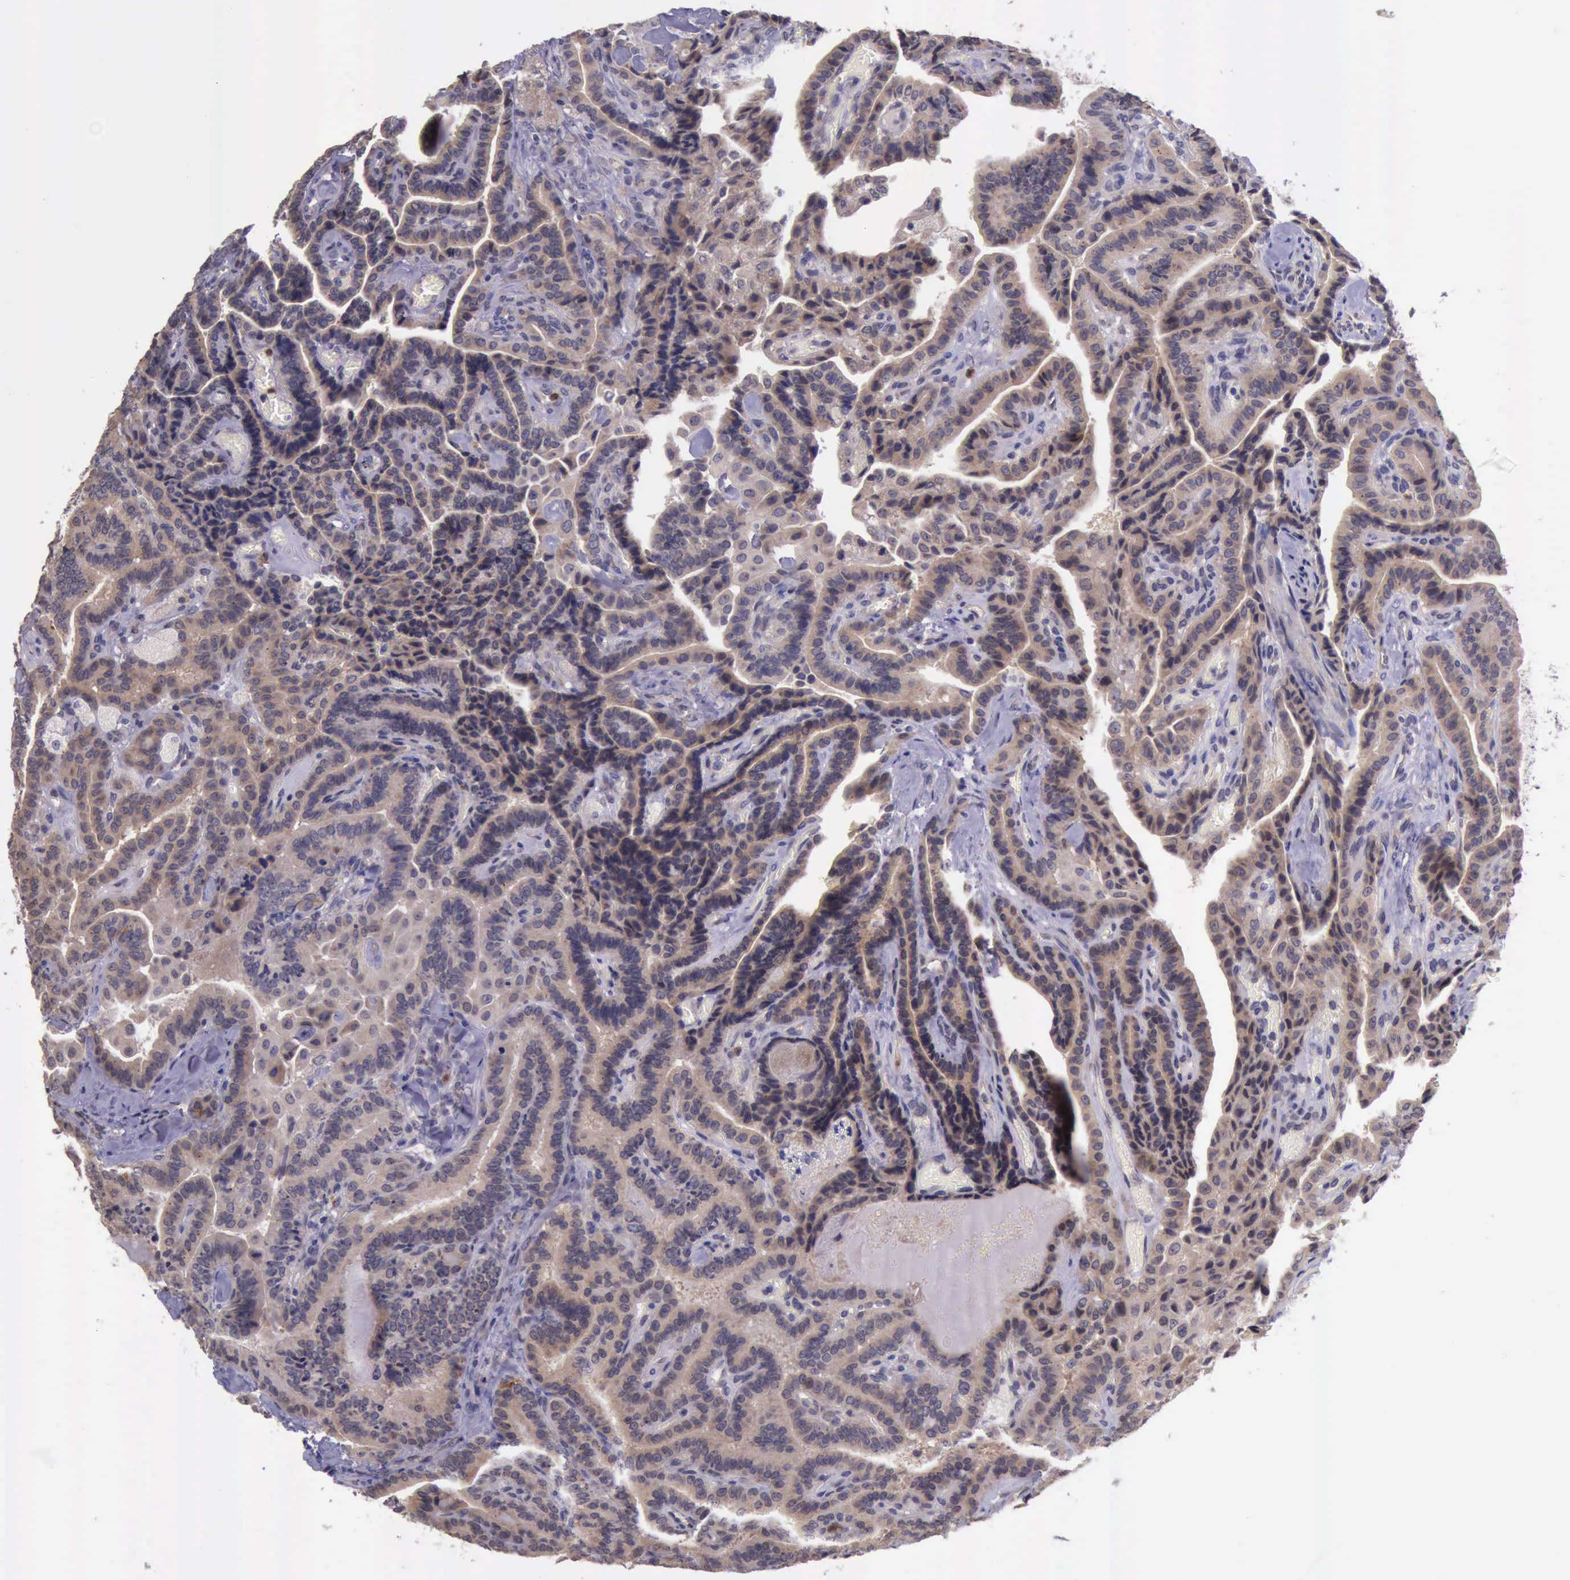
{"staining": {"intensity": "weak", "quantity": ">75%", "location": "cytoplasmic/membranous"}, "tissue": "thyroid cancer", "cell_type": "Tumor cells", "image_type": "cancer", "snomed": [{"axis": "morphology", "description": "Papillary adenocarcinoma, NOS"}, {"axis": "topography", "description": "Thyroid gland"}], "caption": "Immunohistochemistry (IHC) staining of papillary adenocarcinoma (thyroid), which shows low levels of weak cytoplasmic/membranous expression in about >75% of tumor cells indicating weak cytoplasmic/membranous protein expression. The staining was performed using DAB (3,3'-diaminobenzidine) (brown) for protein detection and nuclei were counterstained in hematoxylin (blue).", "gene": "PLEK2", "patient": {"sex": "male", "age": 87}}